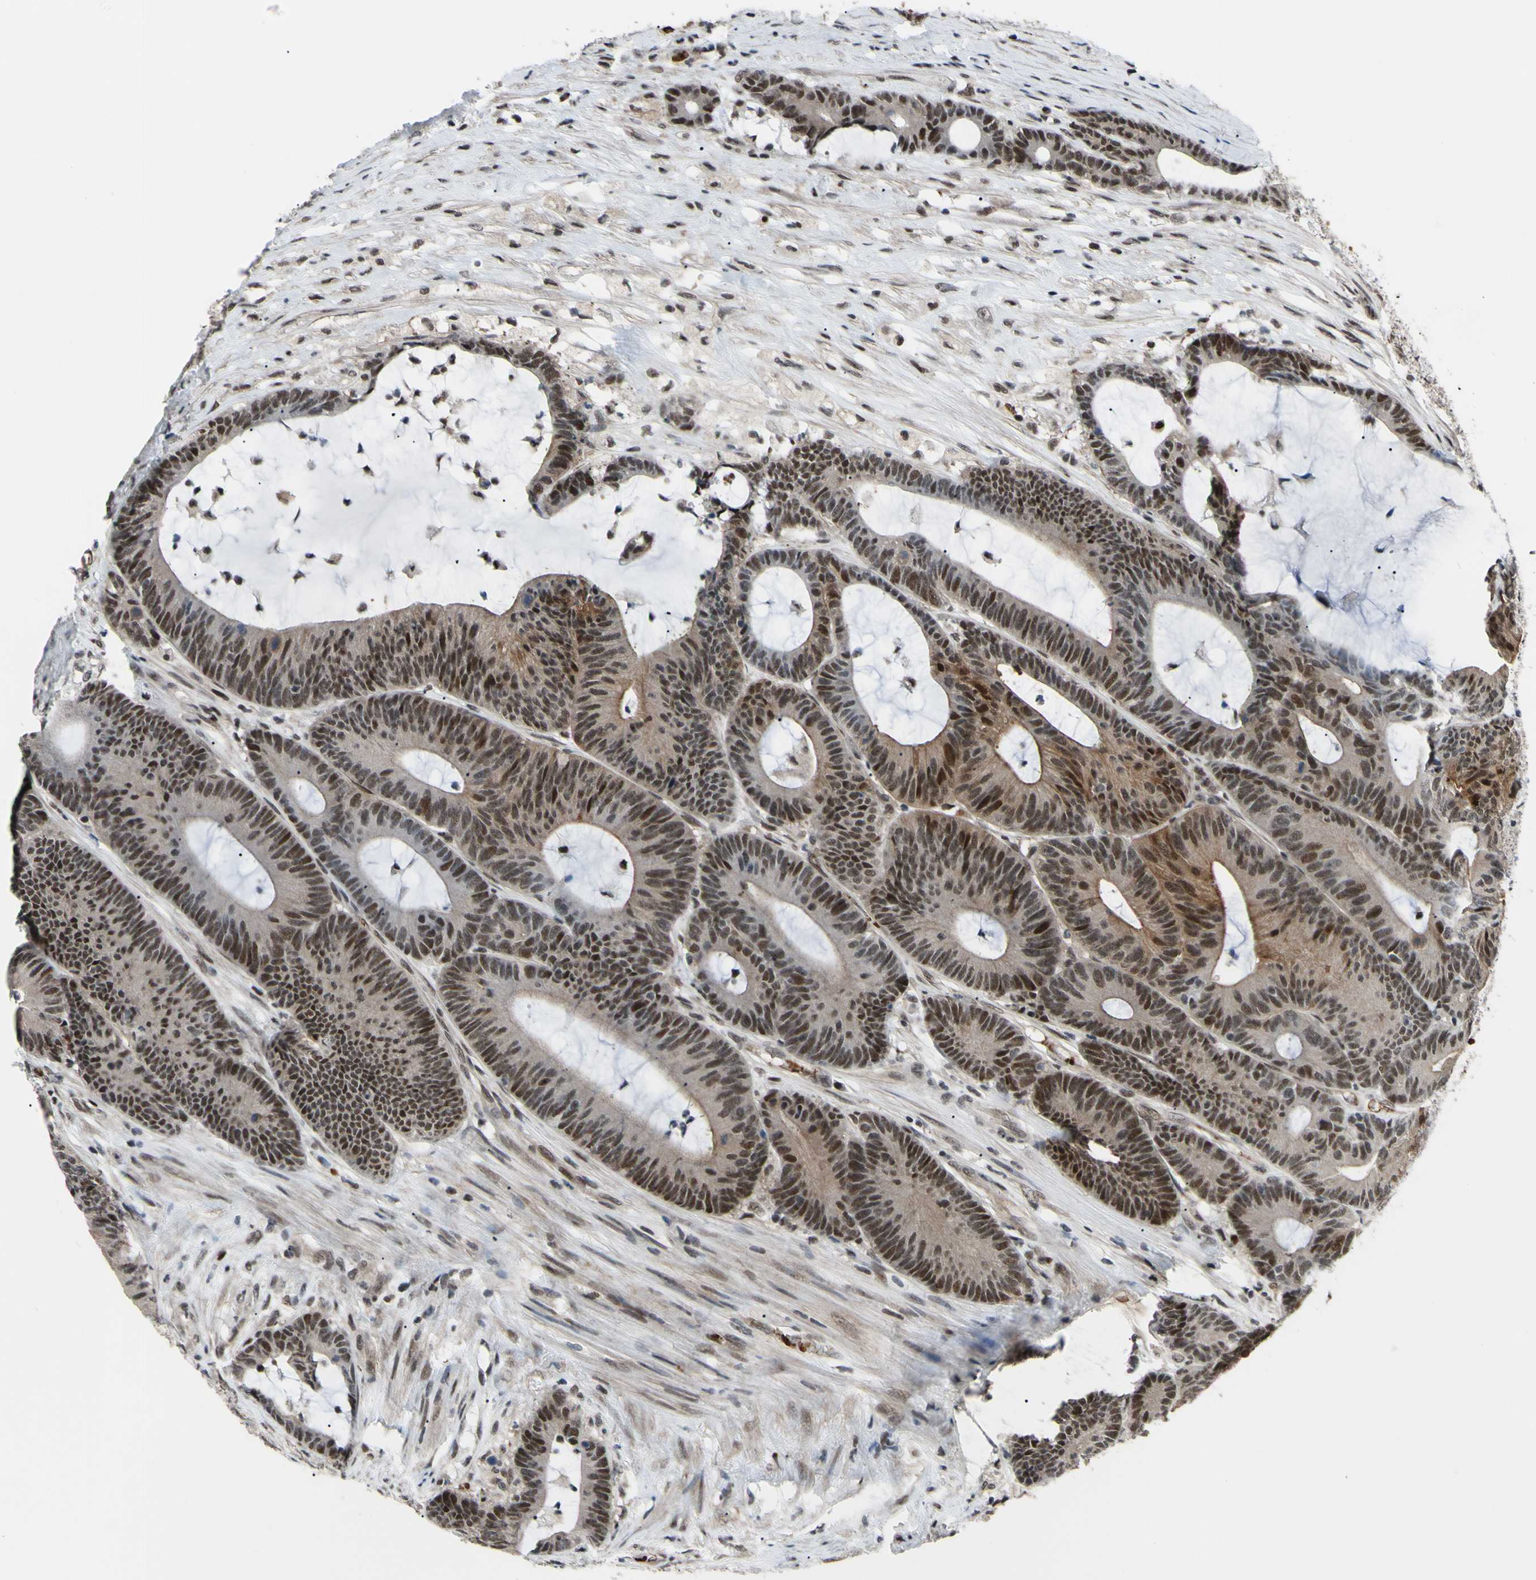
{"staining": {"intensity": "moderate", "quantity": ">75%", "location": "cytoplasmic/membranous,nuclear"}, "tissue": "colorectal cancer", "cell_type": "Tumor cells", "image_type": "cancer", "snomed": [{"axis": "morphology", "description": "Adenocarcinoma, NOS"}, {"axis": "topography", "description": "Colon"}], "caption": "Colorectal cancer (adenocarcinoma) stained for a protein (brown) shows moderate cytoplasmic/membranous and nuclear positive staining in about >75% of tumor cells.", "gene": "THAP12", "patient": {"sex": "female", "age": 84}}